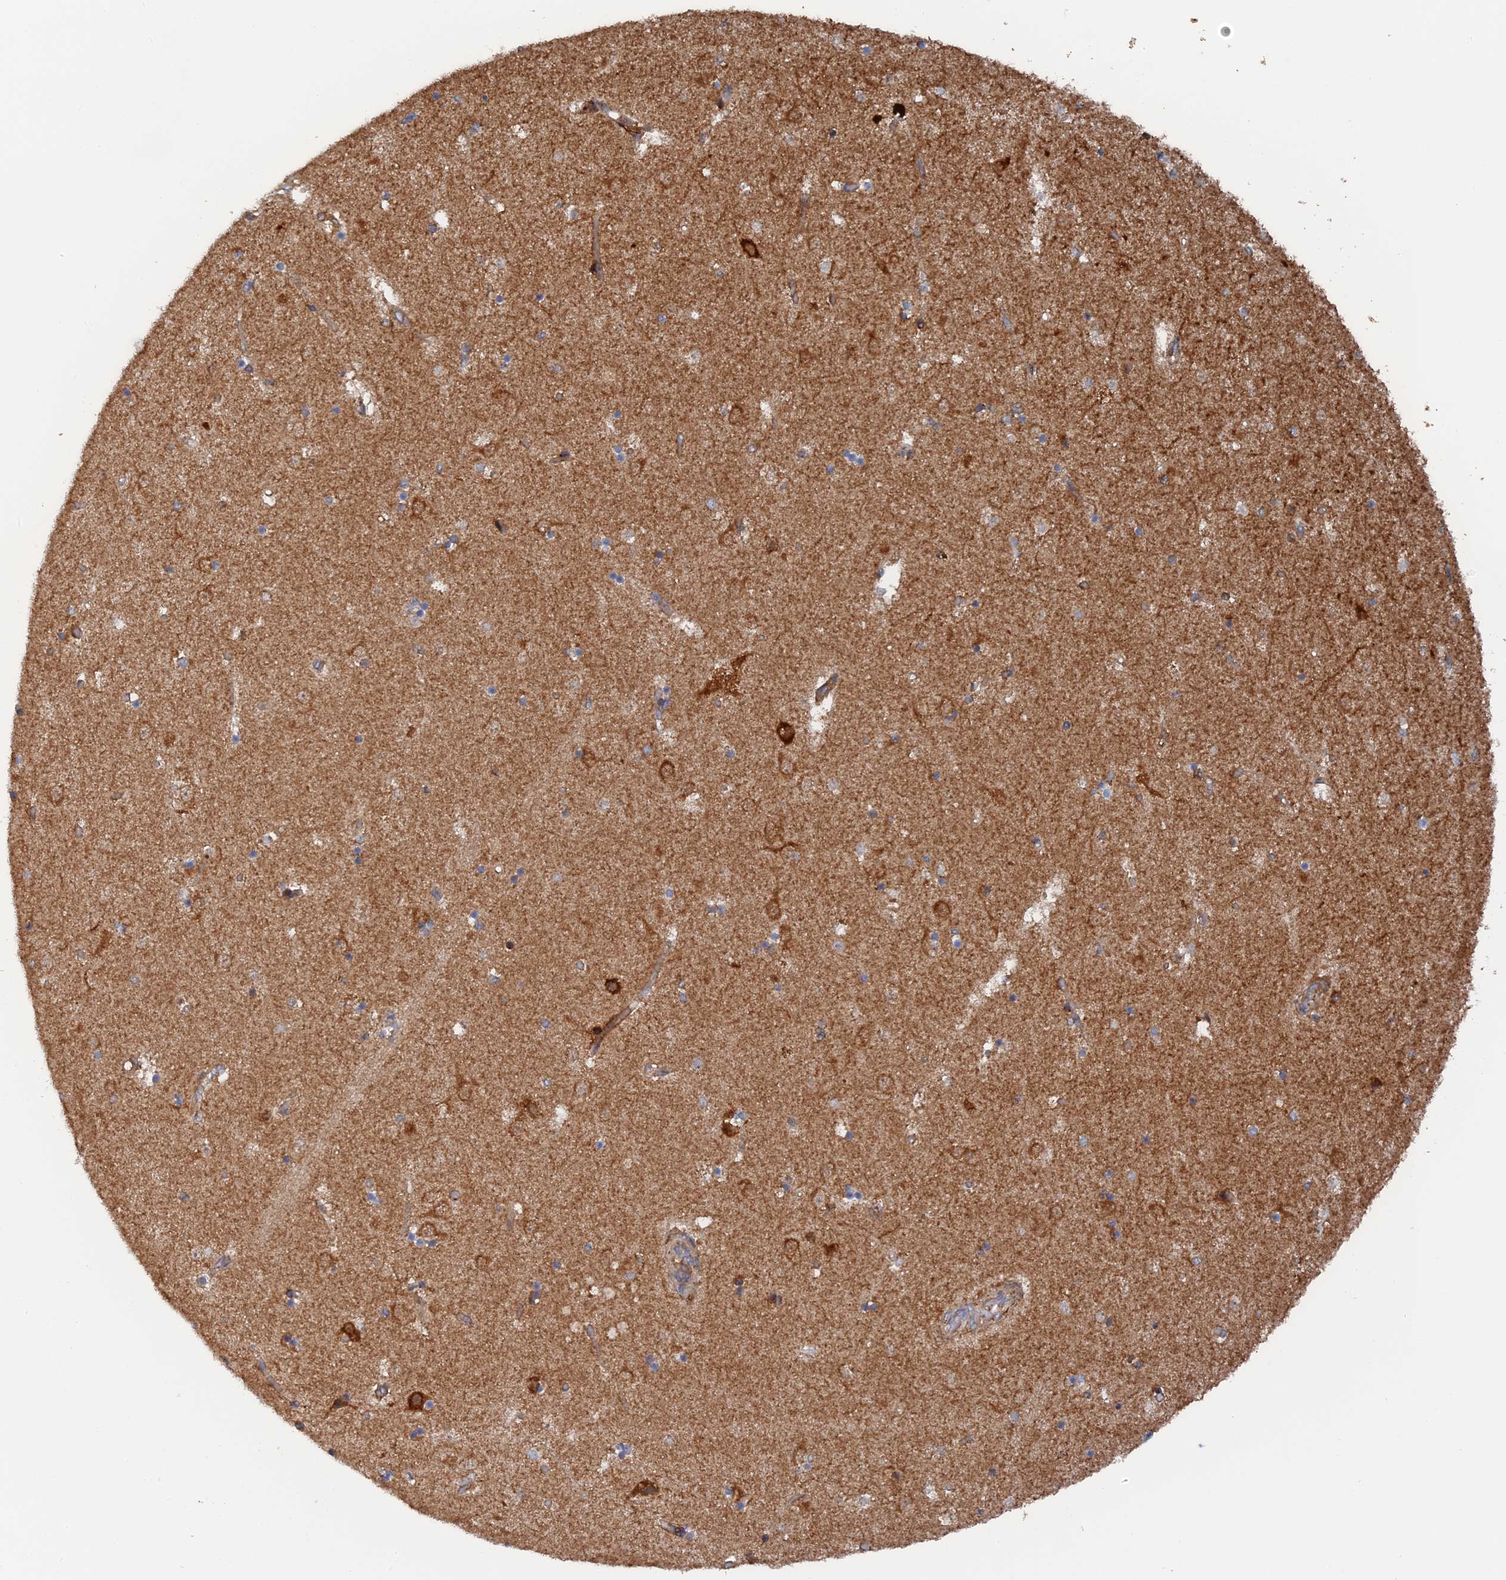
{"staining": {"intensity": "negative", "quantity": "none", "location": "none"}, "tissue": "caudate", "cell_type": "Glial cells", "image_type": "normal", "snomed": [{"axis": "morphology", "description": "Normal tissue, NOS"}, {"axis": "topography", "description": "Lateral ventricle wall"}], "caption": "Caudate stained for a protein using IHC demonstrates no positivity glial cells.", "gene": "TMEM196", "patient": {"sex": "female", "age": 52}}